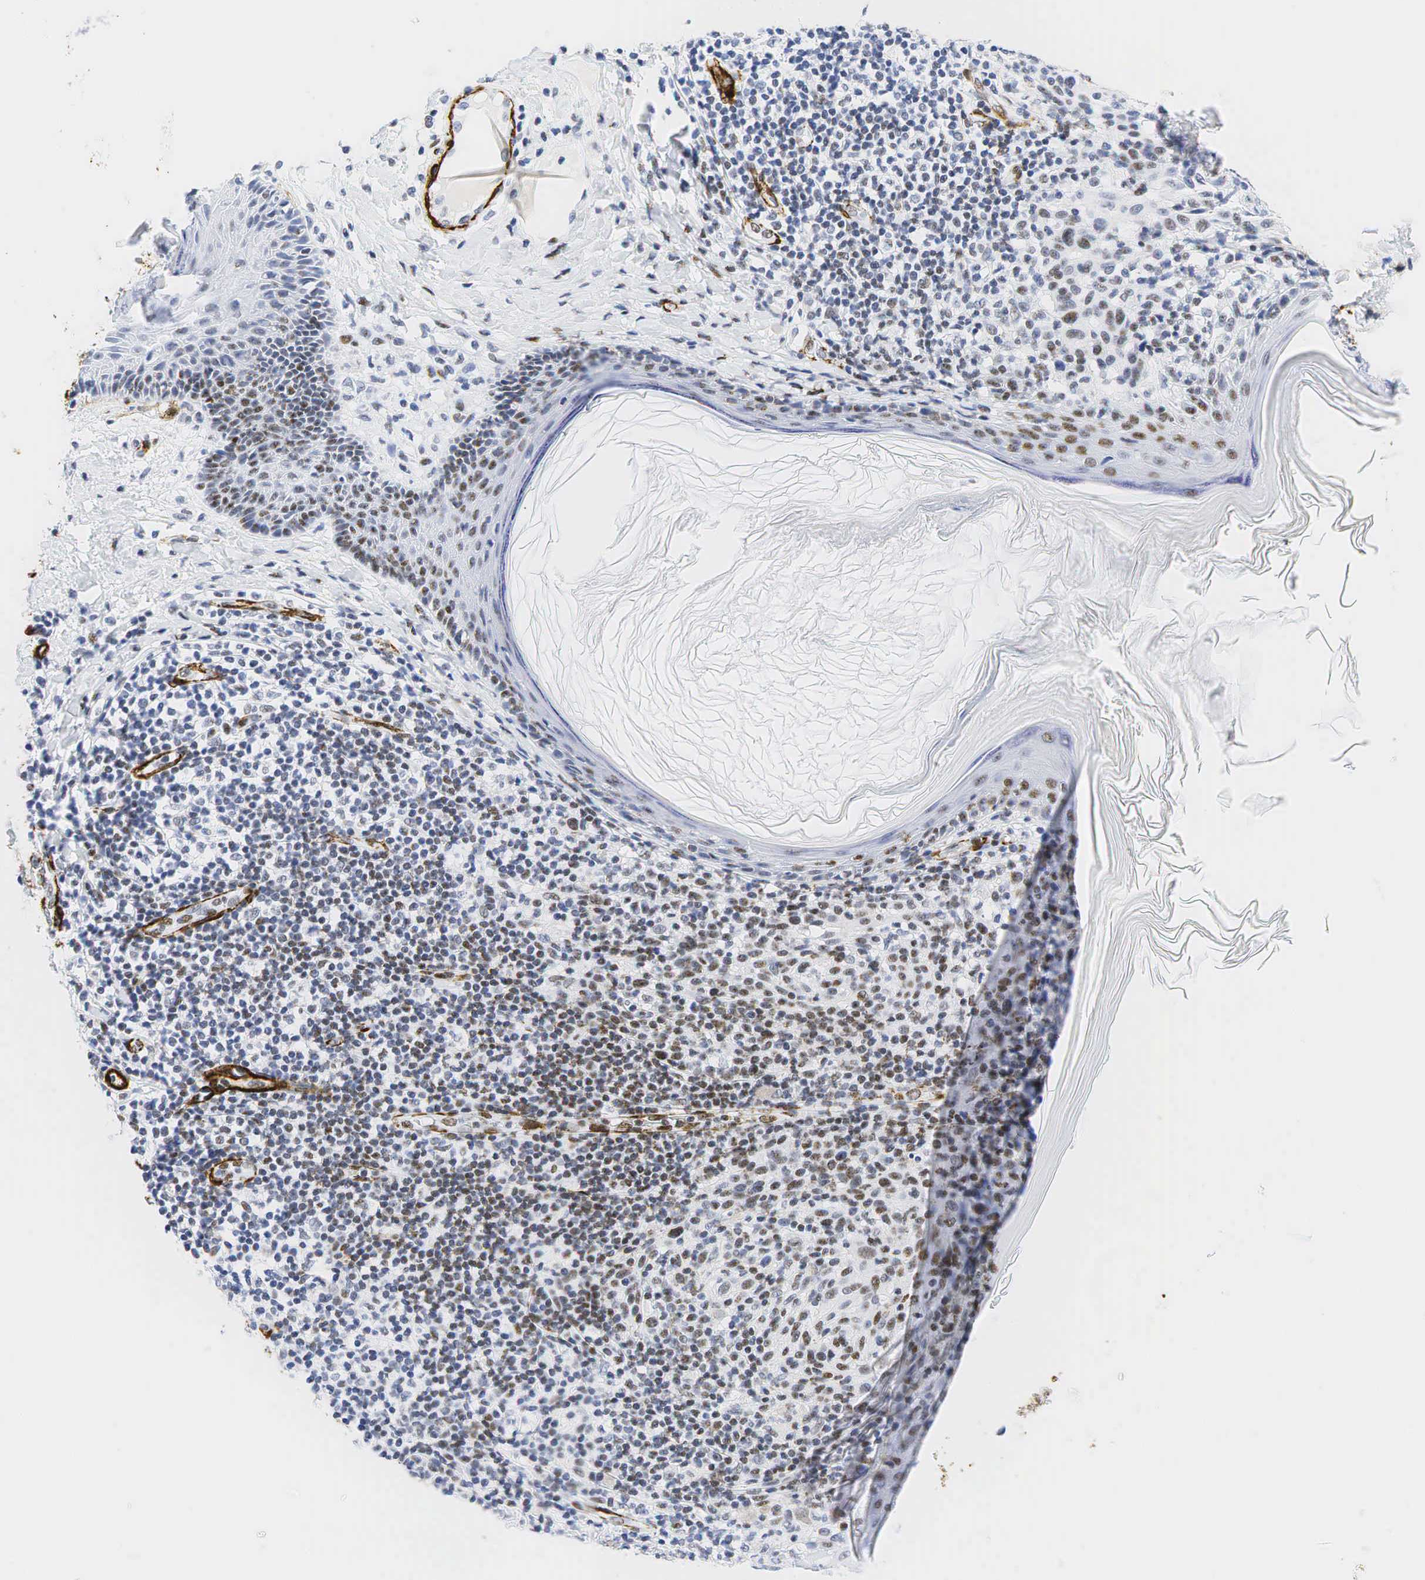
{"staining": {"intensity": "moderate", "quantity": "<25%", "location": "nuclear"}, "tissue": "melanoma", "cell_type": "Tumor cells", "image_type": "cancer", "snomed": [{"axis": "morphology", "description": "Malignant melanoma, Metastatic site"}, {"axis": "topography", "description": "Skin"}], "caption": "Melanoma was stained to show a protein in brown. There is low levels of moderate nuclear expression in about <25% of tumor cells. The staining is performed using DAB (3,3'-diaminobenzidine) brown chromogen to label protein expression. The nuclei are counter-stained blue using hematoxylin.", "gene": "ACTA2", "patient": {"sex": "male", "age": 32}}